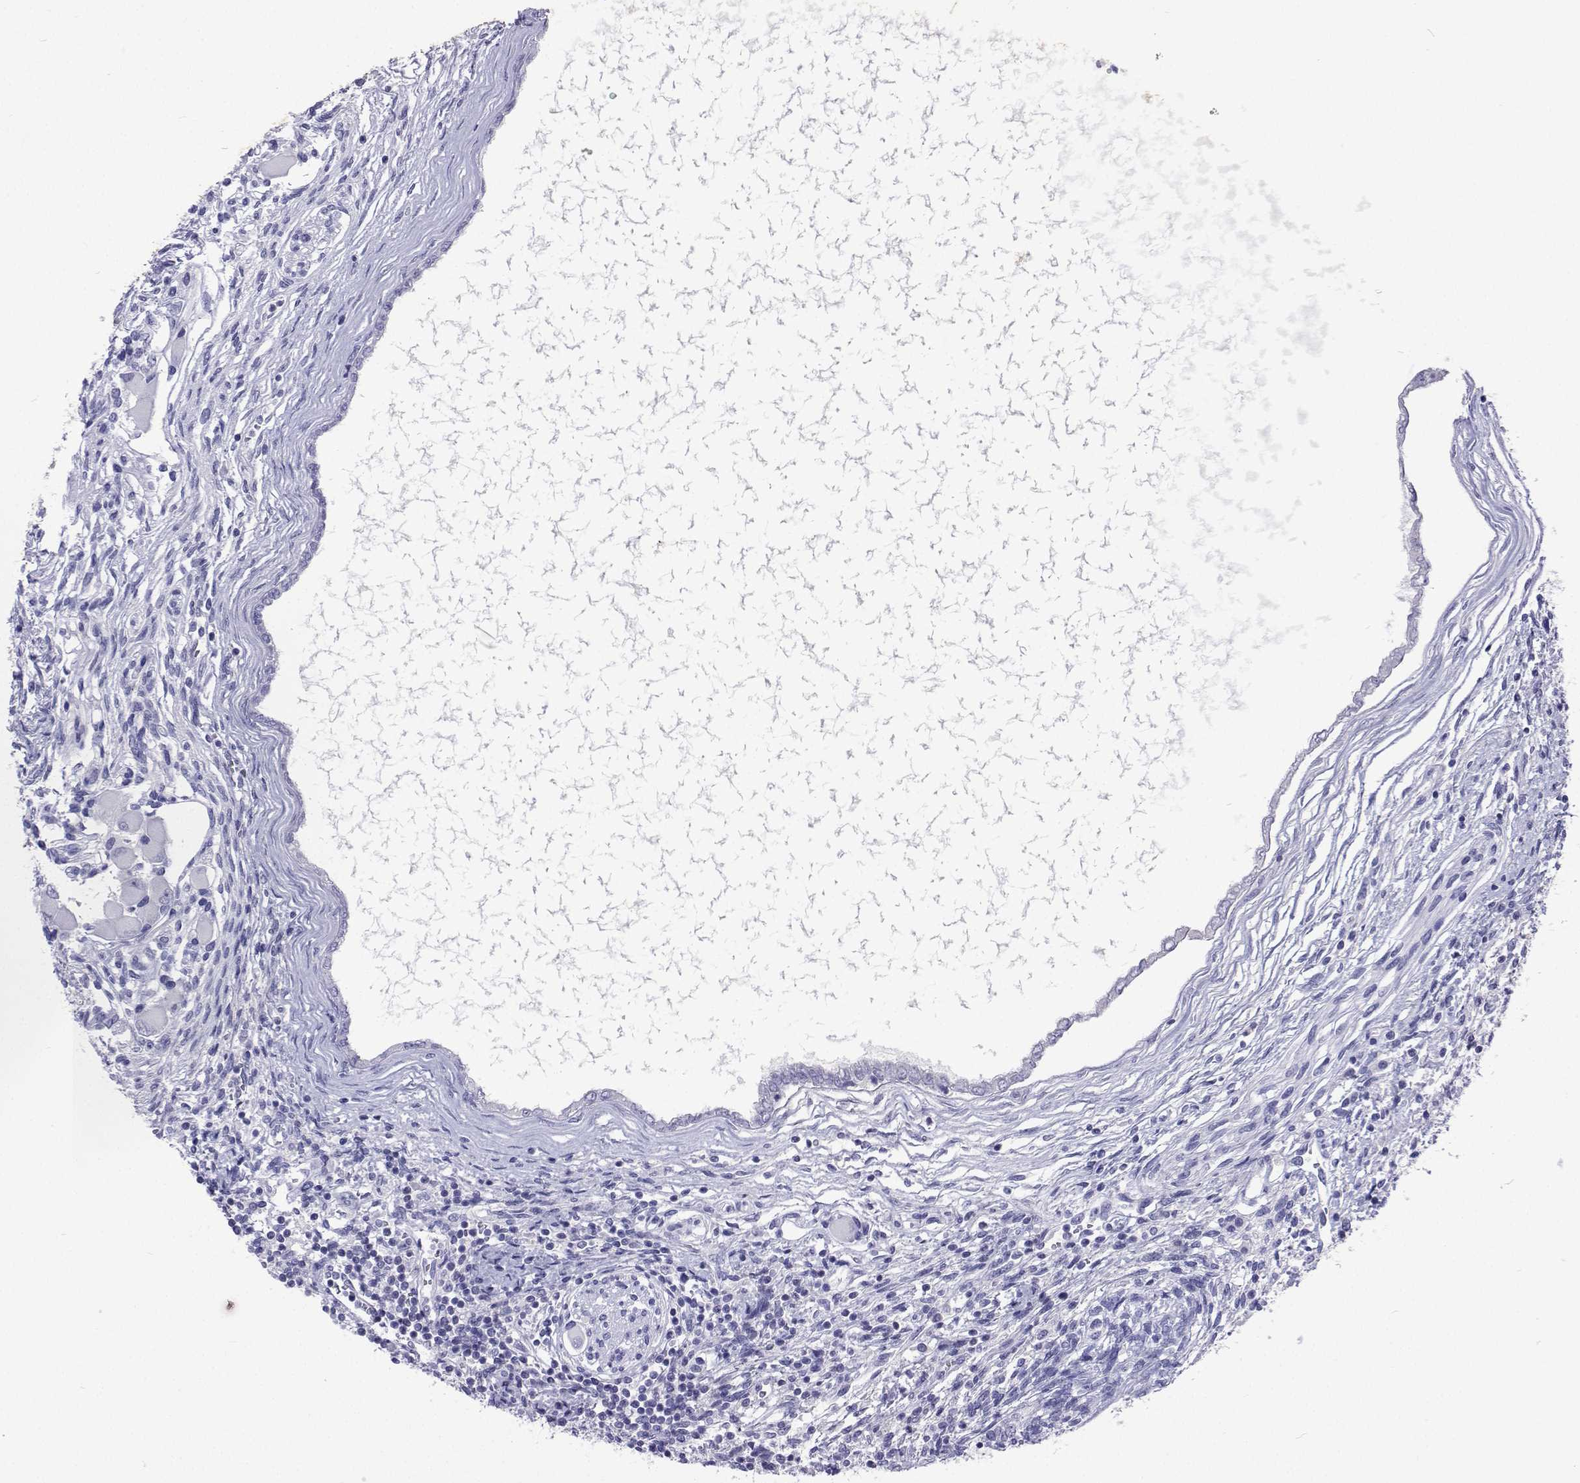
{"staining": {"intensity": "negative", "quantity": "none", "location": "none"}, "tissue": "testis cancer", "cell_type": "Tumor cells", "image_type": "cancer", "snomed": [{"axis": "morphology", "description": "Carcinoma, Embryonal, NOS"}, {"axis": "topography", "description": "Testis"}], "caption": "Tumor cells show no significant positivity in testis cancer (embryonal carcinoma). The staining is performed using DAB (3,3'-diaminobenzidine) brown chromogen with nuclei counter-stained in using hematoxylin.", "gene": "UMODL1", "patient": {"sex": "male", "age": 37}}